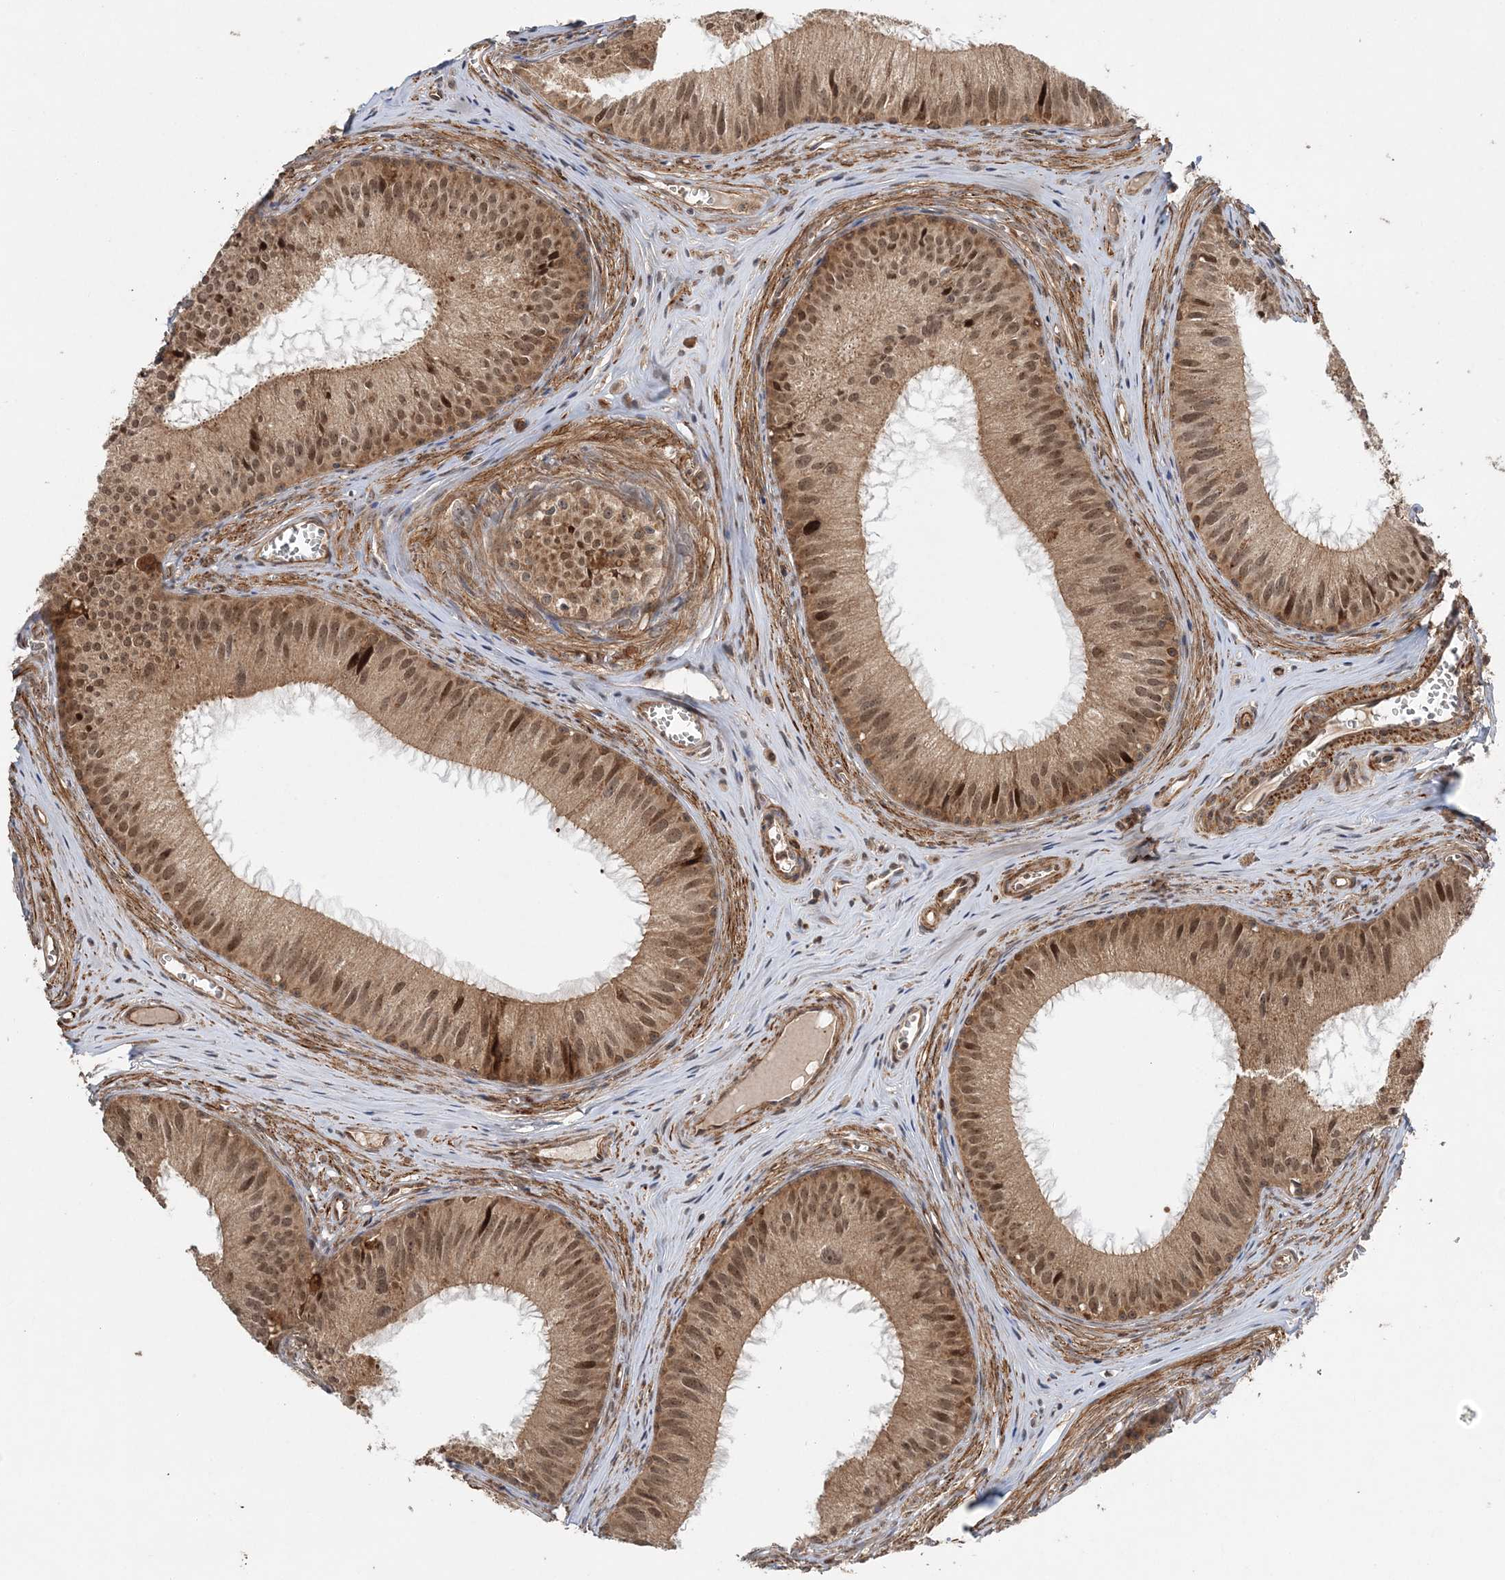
{"staining": {"intensity": "moderate", "quantity": ">75%", "location": "cytoplasmic/membranous,nuclear"}, "tissue": "epididymis", "cell_type": "Glandular cells", "image_type": "normal", "snomed": [{"axis": "morphology", "description": "Normal tissue, NOS"}, {"axis": "topography", "description": "Epididymis"}], "caption": "Epididymis stained for a protein displays moderate cytoplasmic/membranous,nuclear positivity in glandular cells. (IHC, brightfield microscopy, high magnification).", "gene": "UBTD2", "patient": {"sex": "male", "age": 36}}